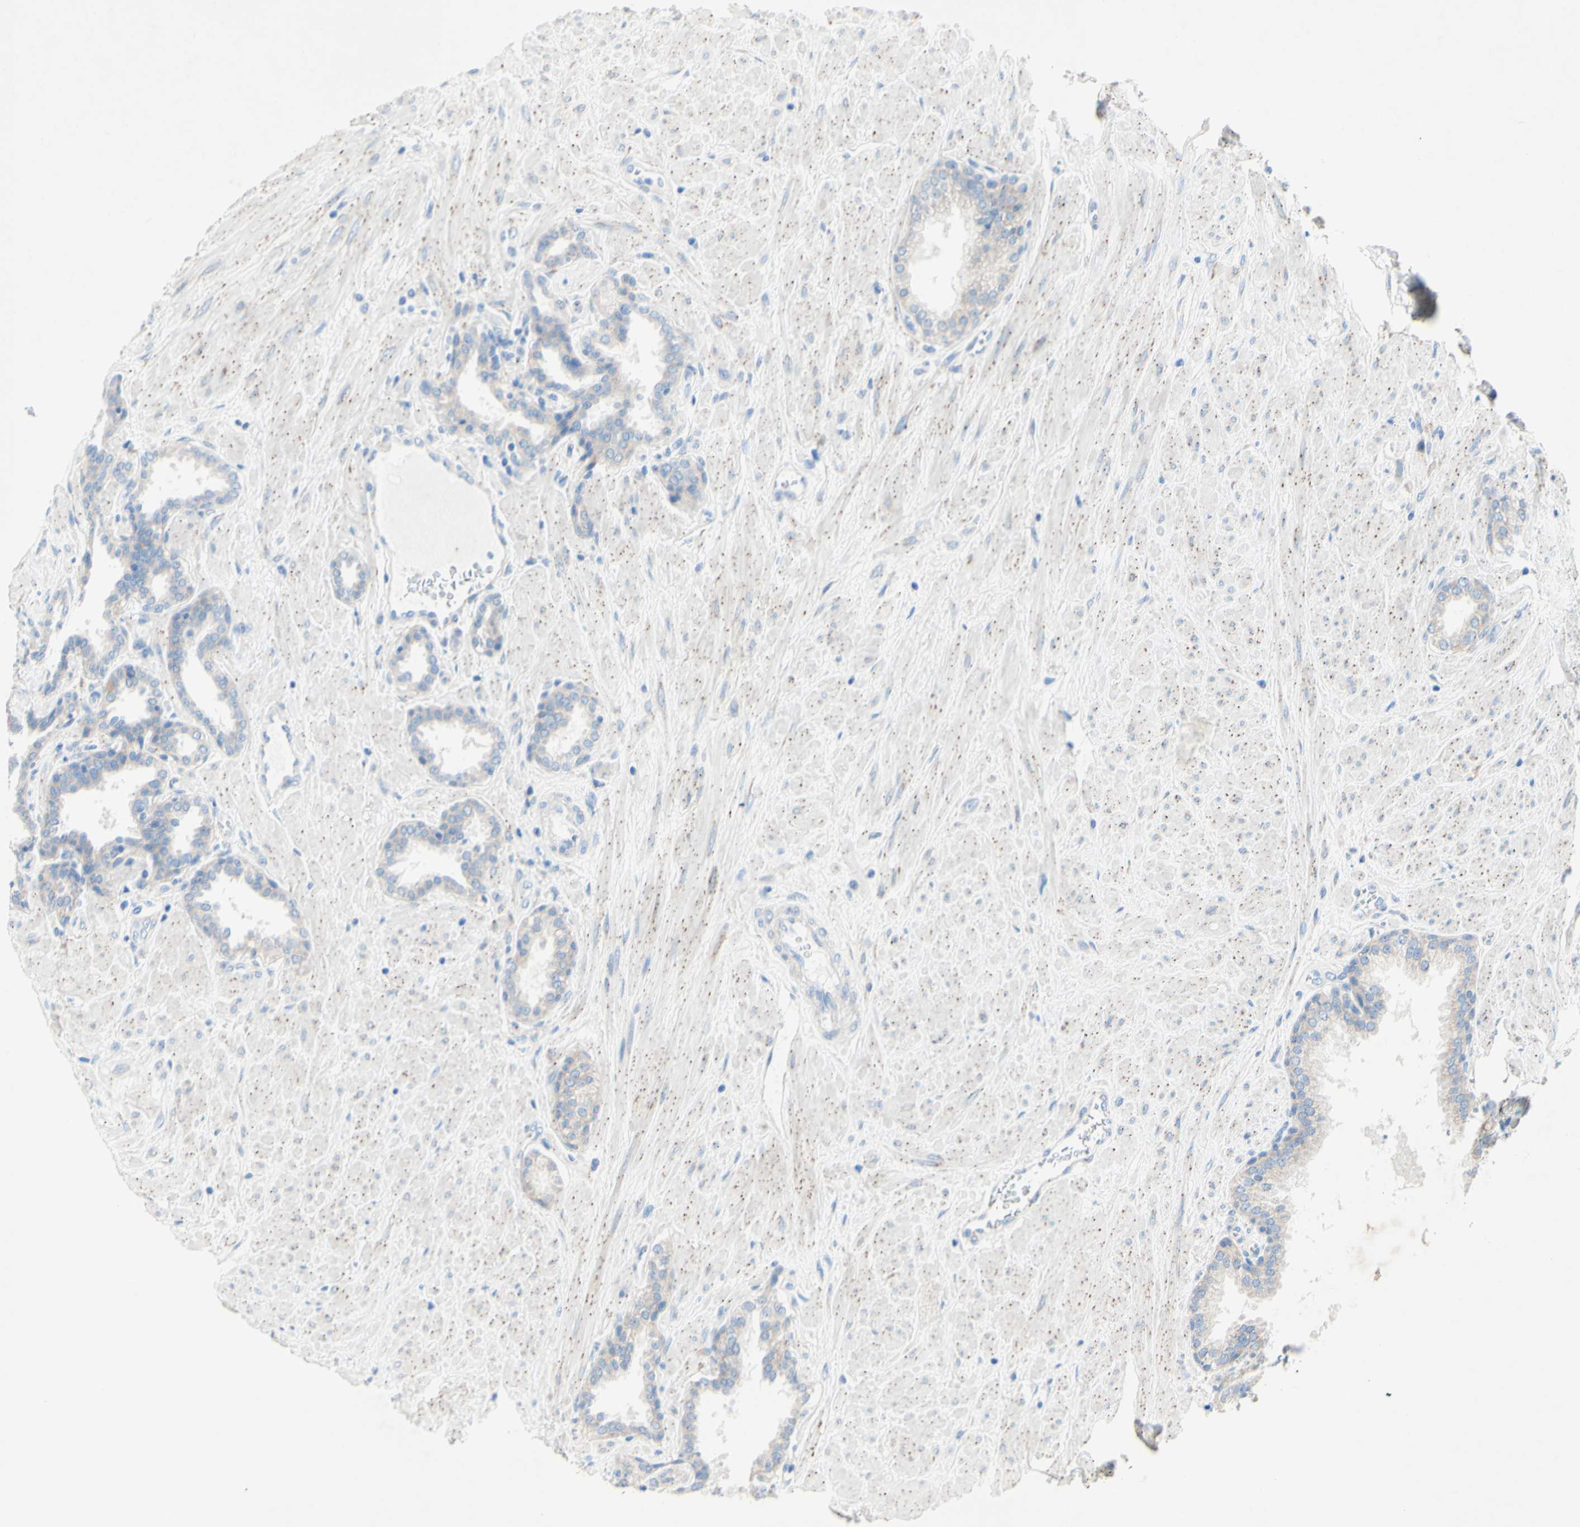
{"staining": {"intensity": "negative", "quantity": "none", "location": "none"}, "tissue": "prostate", "cell_type": "Glandular cells", "image_type": "normal", "snomed": [{"axis": "morphology", "description": "Normal tissue, NOS"}, {"axis": "topography", "description": "Prostate"}], "caption": "A histopathology image of prostate stained for a protein displays no brown staining in glandular cells. (DAB (3,3'-diaminobenzidine) IHC visualized using brightfield microscopy, high magnification).", "gene": "TMIGD2", "patient": {"sex": "male", "age": 51}}